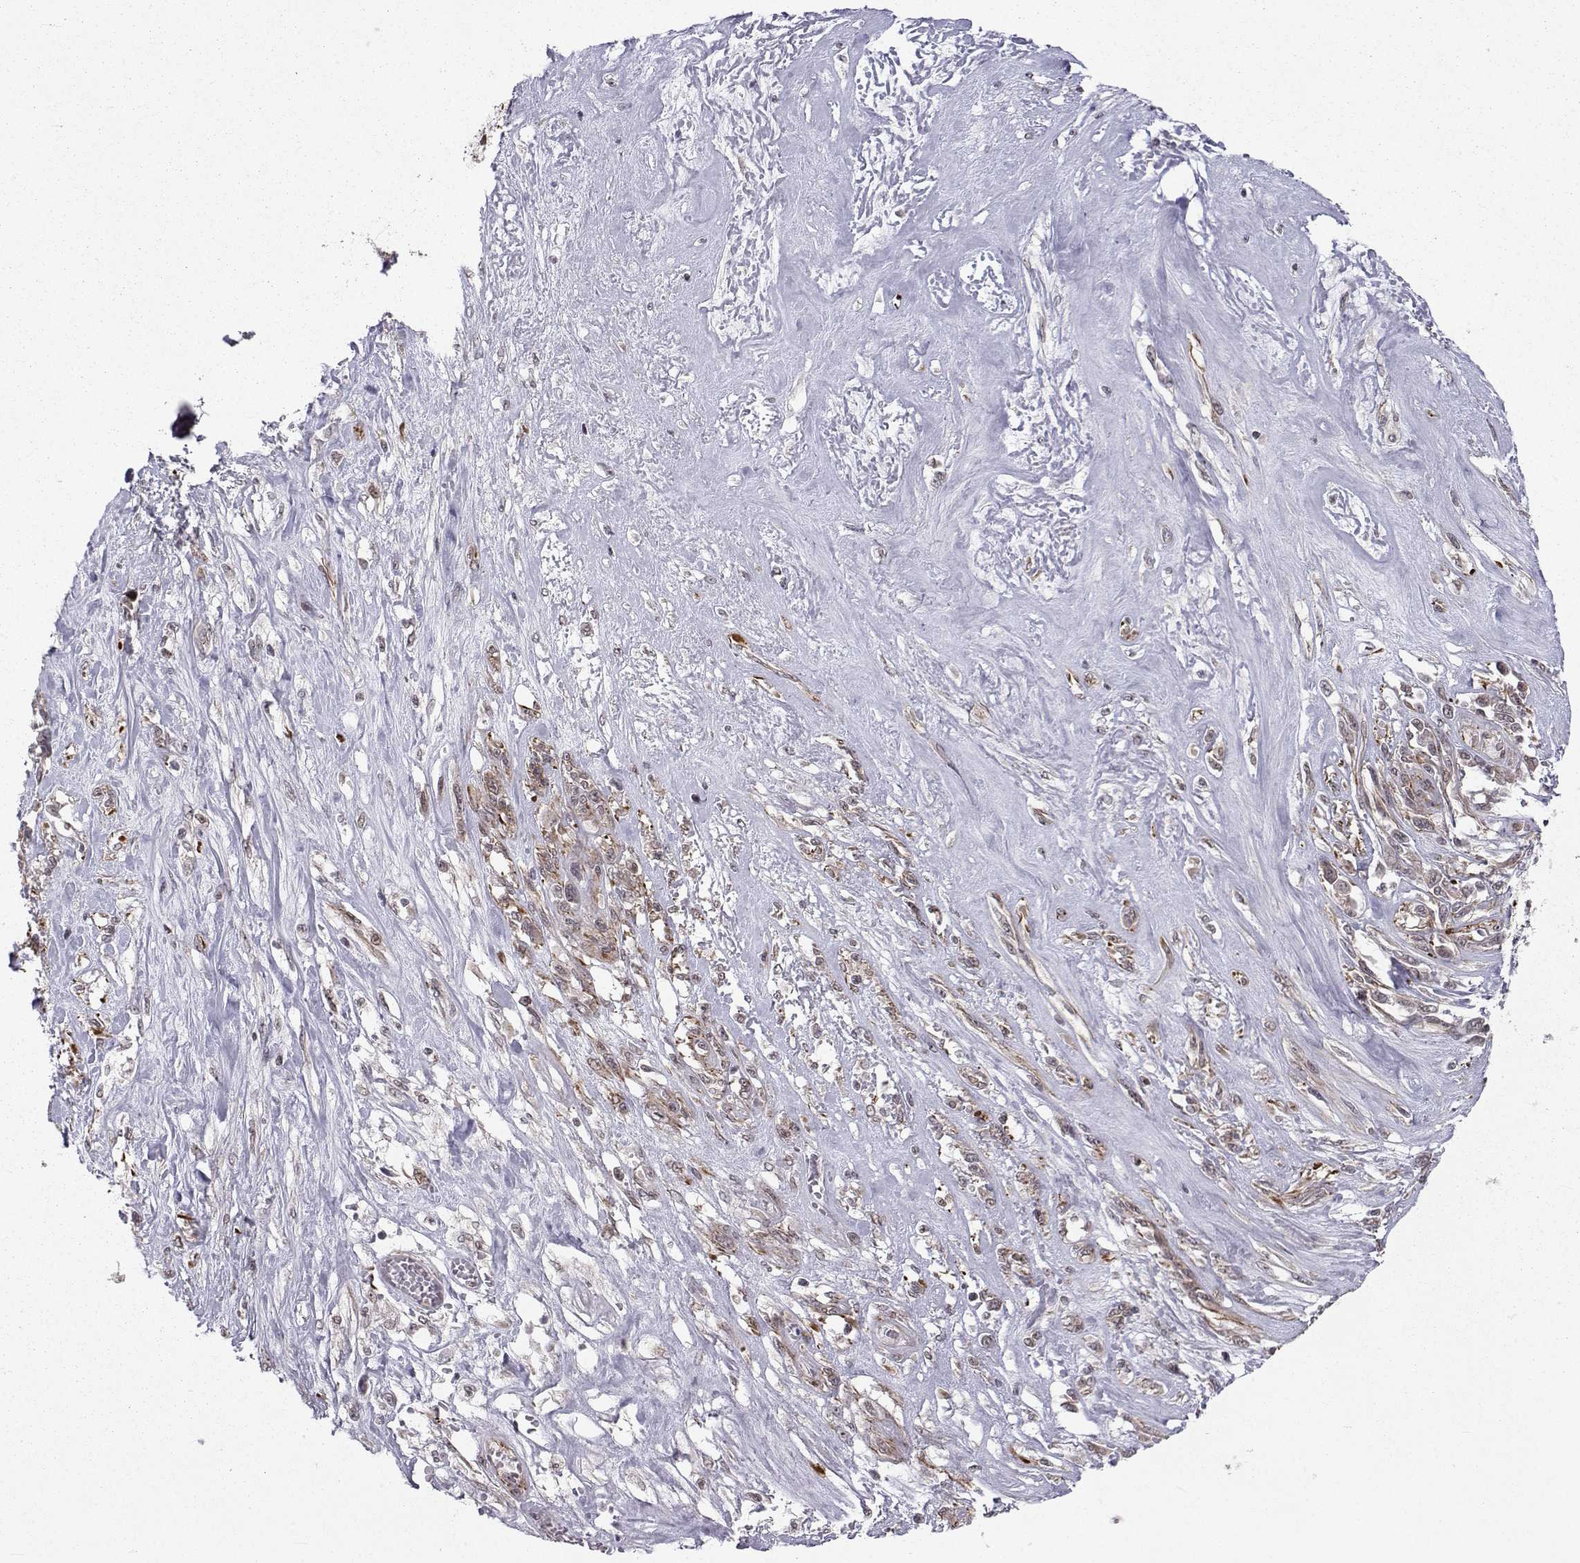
{"staining": {"intensity": "moderate", "quantity": ">75%", "location": "cytoplasmic/membranous"}, "tissue": "melanoma", "cell_type": "Tumor cells", "image_type": "cancer", "snomed": [{"axis": "morphology", "description": "Malignant melanoma, NOS"}, {"axis": "topography", "description": "Skin"}], "caption": "Melanoma stained with IHC shows moderate cytoplasmic/membranous staining in approximately >75% of tumor cells. (DAB IHC with brightfield microscopy, high magnification).", "gene": "PKN2", "patient": {"sex": "female", "age": 91}}